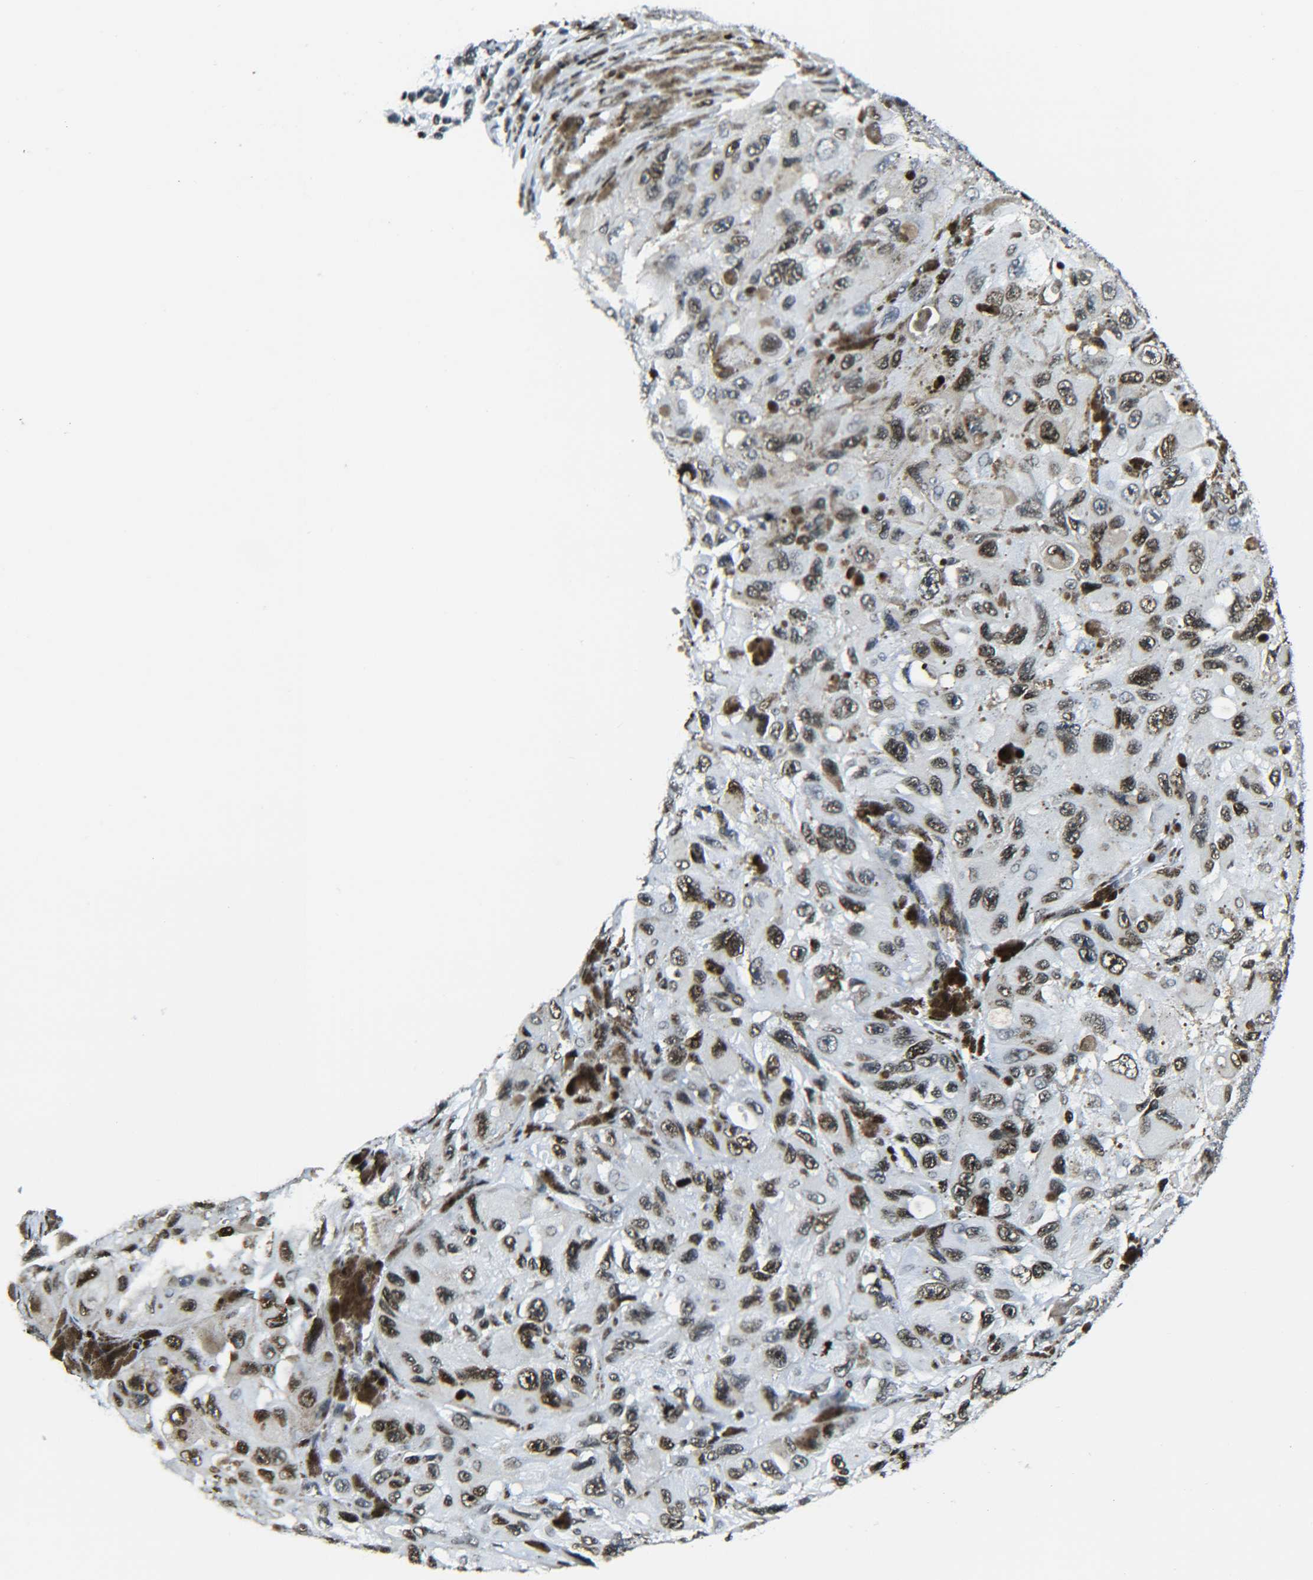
{"staining": {"intensity": "moderate", "quantity": ">75%", "location": "nuclear"}, "tissue": "melanoma", "cell_type": "Tumor cells", "image_type": "cancer", "snomed": [{"axis": "morphology", "description": "Malignant melanoma, NOS"}, {"axis": "topography", "description": "Skin"}], "caption": "Immunohistochemistry (IHC) (DAB) staining of human melanoma shows moderate nuclear protein positivity in about >75% of tumor cells.", "gene": "H2AX", "patient": {"sex": "female", "age": 73}}